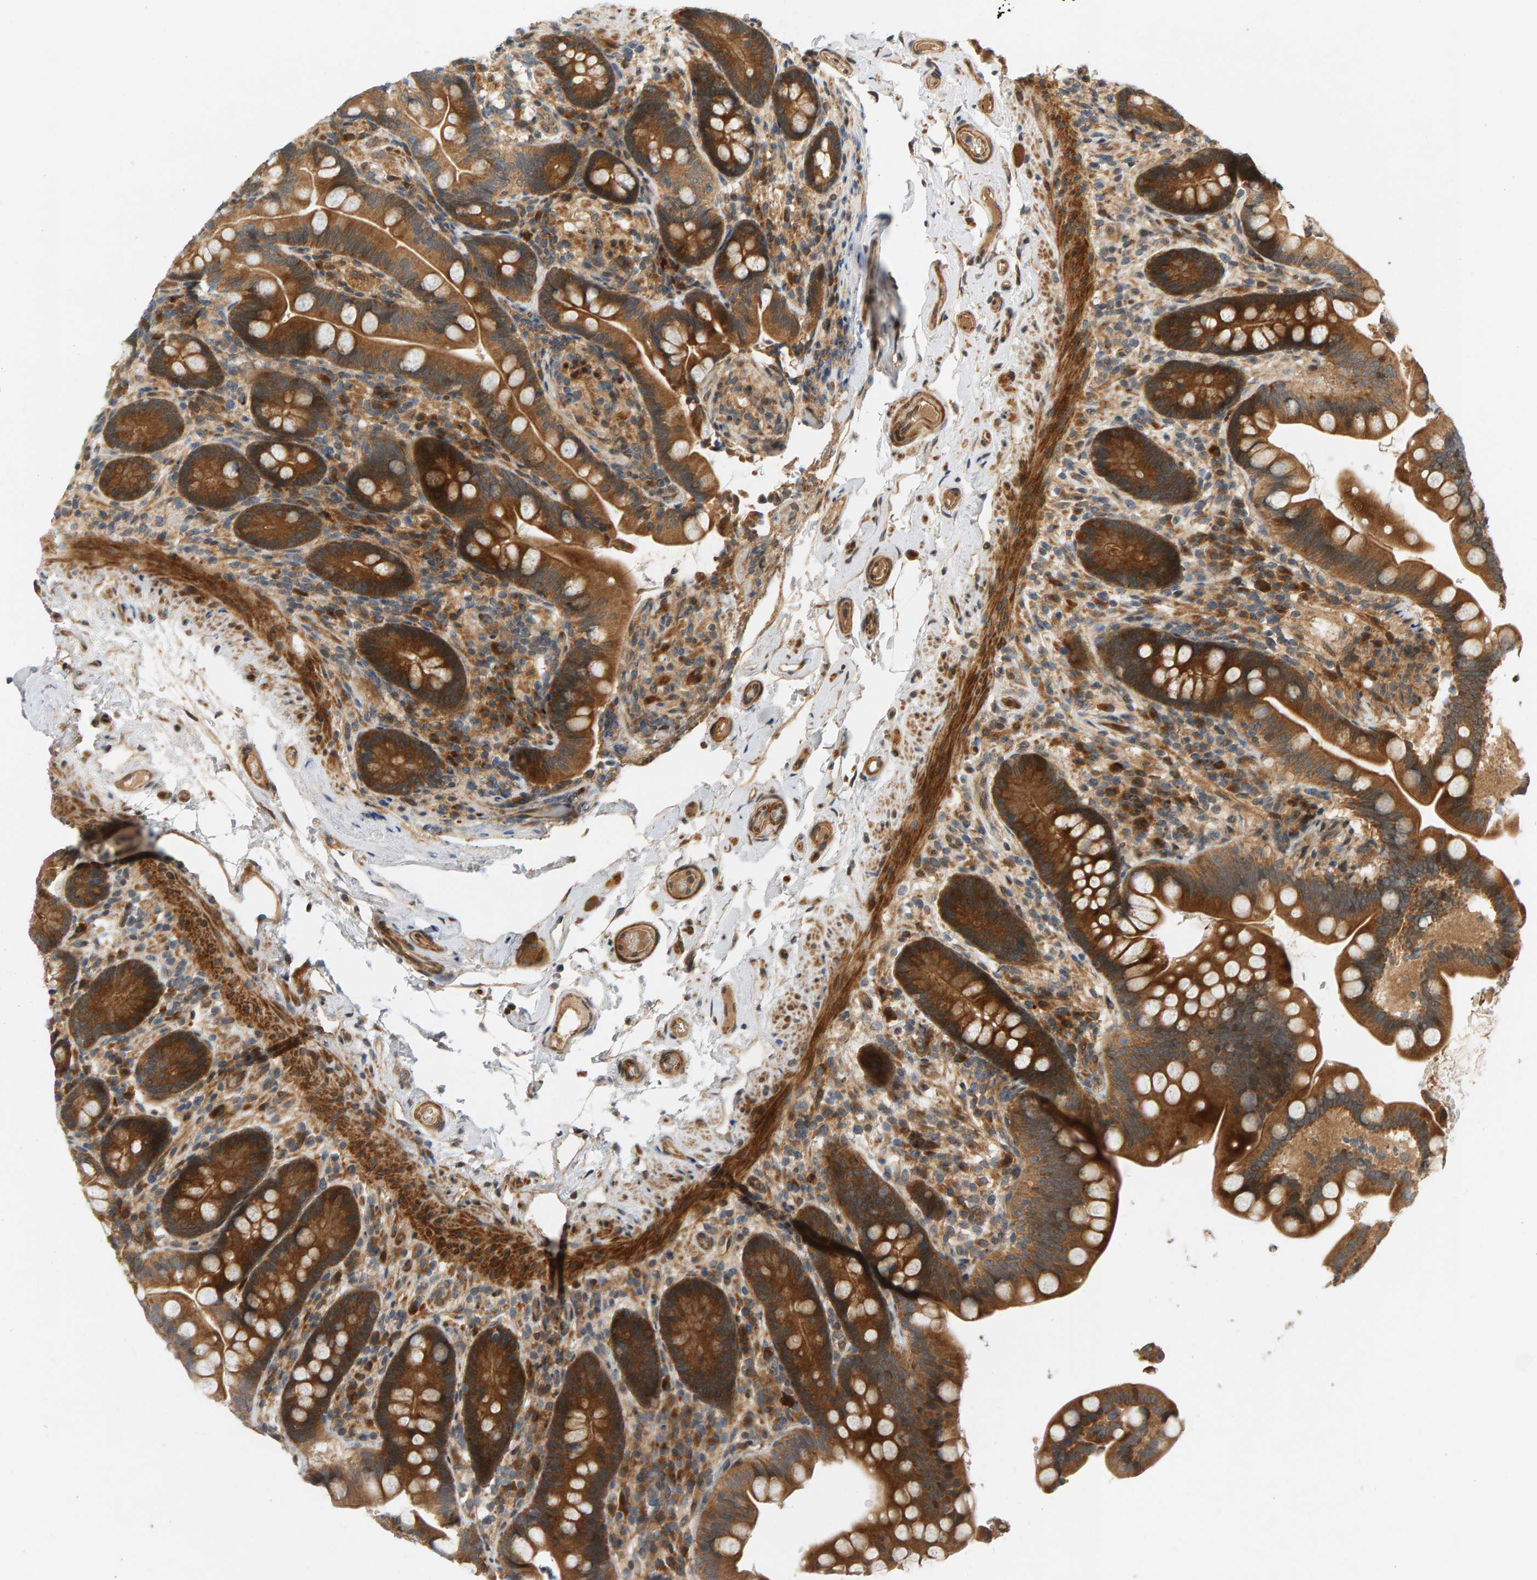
{"staining": {"intensity": "moderate", "quantity": ">75%", "location": "cytoplasmic/membranous"}, "tissue": "colon", "cell_type": "Endothelial cells", "image_type": "normal", "snomed": [{"axis": "morphology", "description": "Normal tissue, NOS"}, {"axis": "topography", "description": "Smooth muscle"}, {"axis": "topography", "description": "Colon"}], "caption": "The immunohistochemical stain labels moderate cytoplasmic/membranous staining in endothelial cells of normal colon. (IHC, brightfield microscopy, high magnification).", "gene": "BAHCC1", "patient": {"sex": "male", "age": 73}}